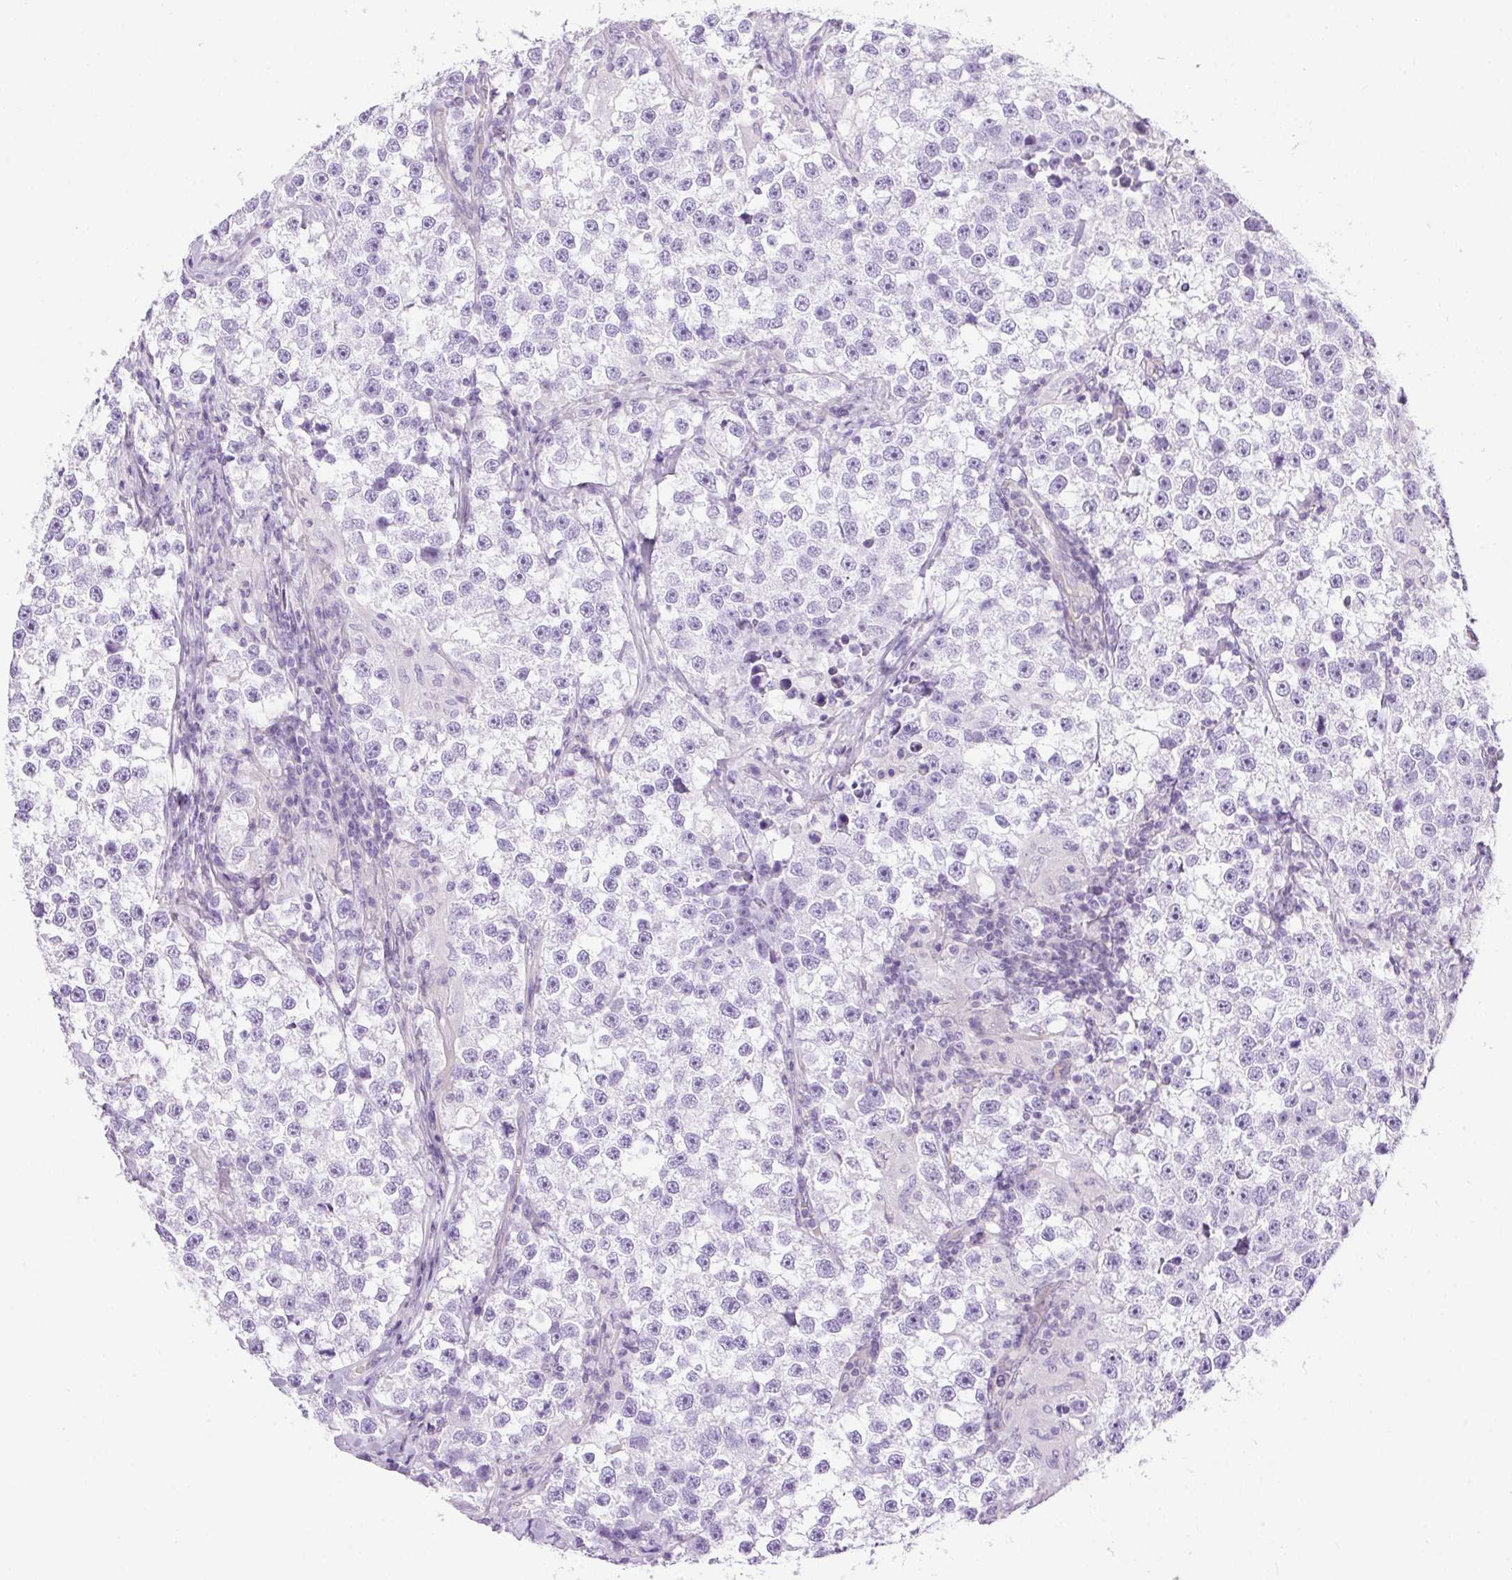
{"staining": {"intensity": "negative", "quantity": "none", "location": "none"}, "tissue": "testis cancer", "cell_type": "Tumor cells", "image_type": "cancer", "snomed": [{"axis": "morphology", "description": "Seminoma, NOS"}, {"axis": "topography", "description": "Testis"}], "caption": "Immunohistochemistry (IHC) histopathology image of human testis cancer stained for a protein (brown), which displays no expression in tumor cells.", "gene": "PLPPR3", "patient": {"sex": "male", "age": 46}}